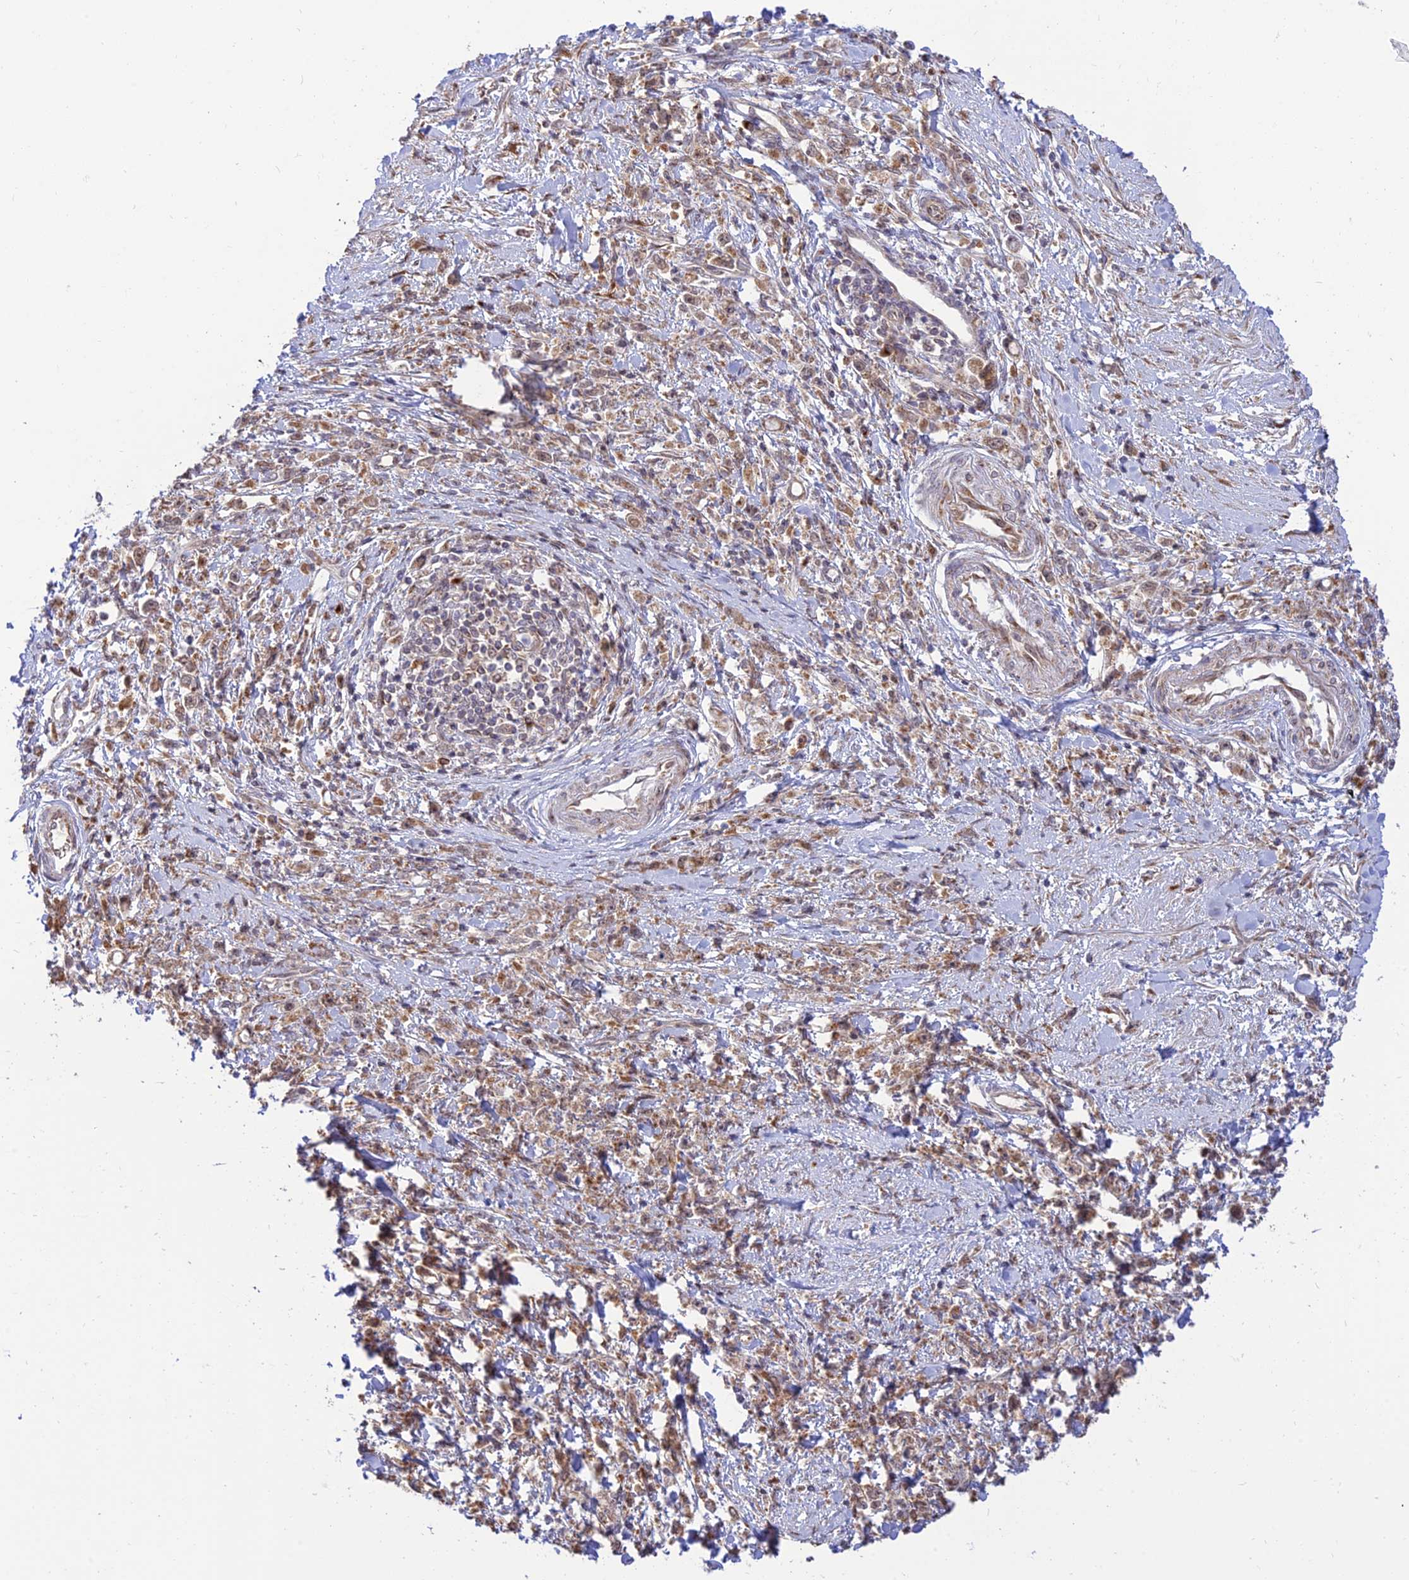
{"staining": {"intensity": "weak", "quantity": ">75%", "location": "cytoplasmic/membranous"}, "tissue": "stomach cancer", "cell_type": "Tumor cells", "image_type": "cancer", "snomed": [{"axis": "morphology", "description": "Adenocarcinoma, NOS"}, {"axis": "topography", "description": "Stomach"}], "caption": "About >75% of tumor cells in human adenocarcinoma (stomach) exhibit weak cytoplasmic/membranous protein staining as visualized by brown immunohistochemical staining.", "gene": "GOLGA3", "patient": {"sex": "female", "age": 59}}